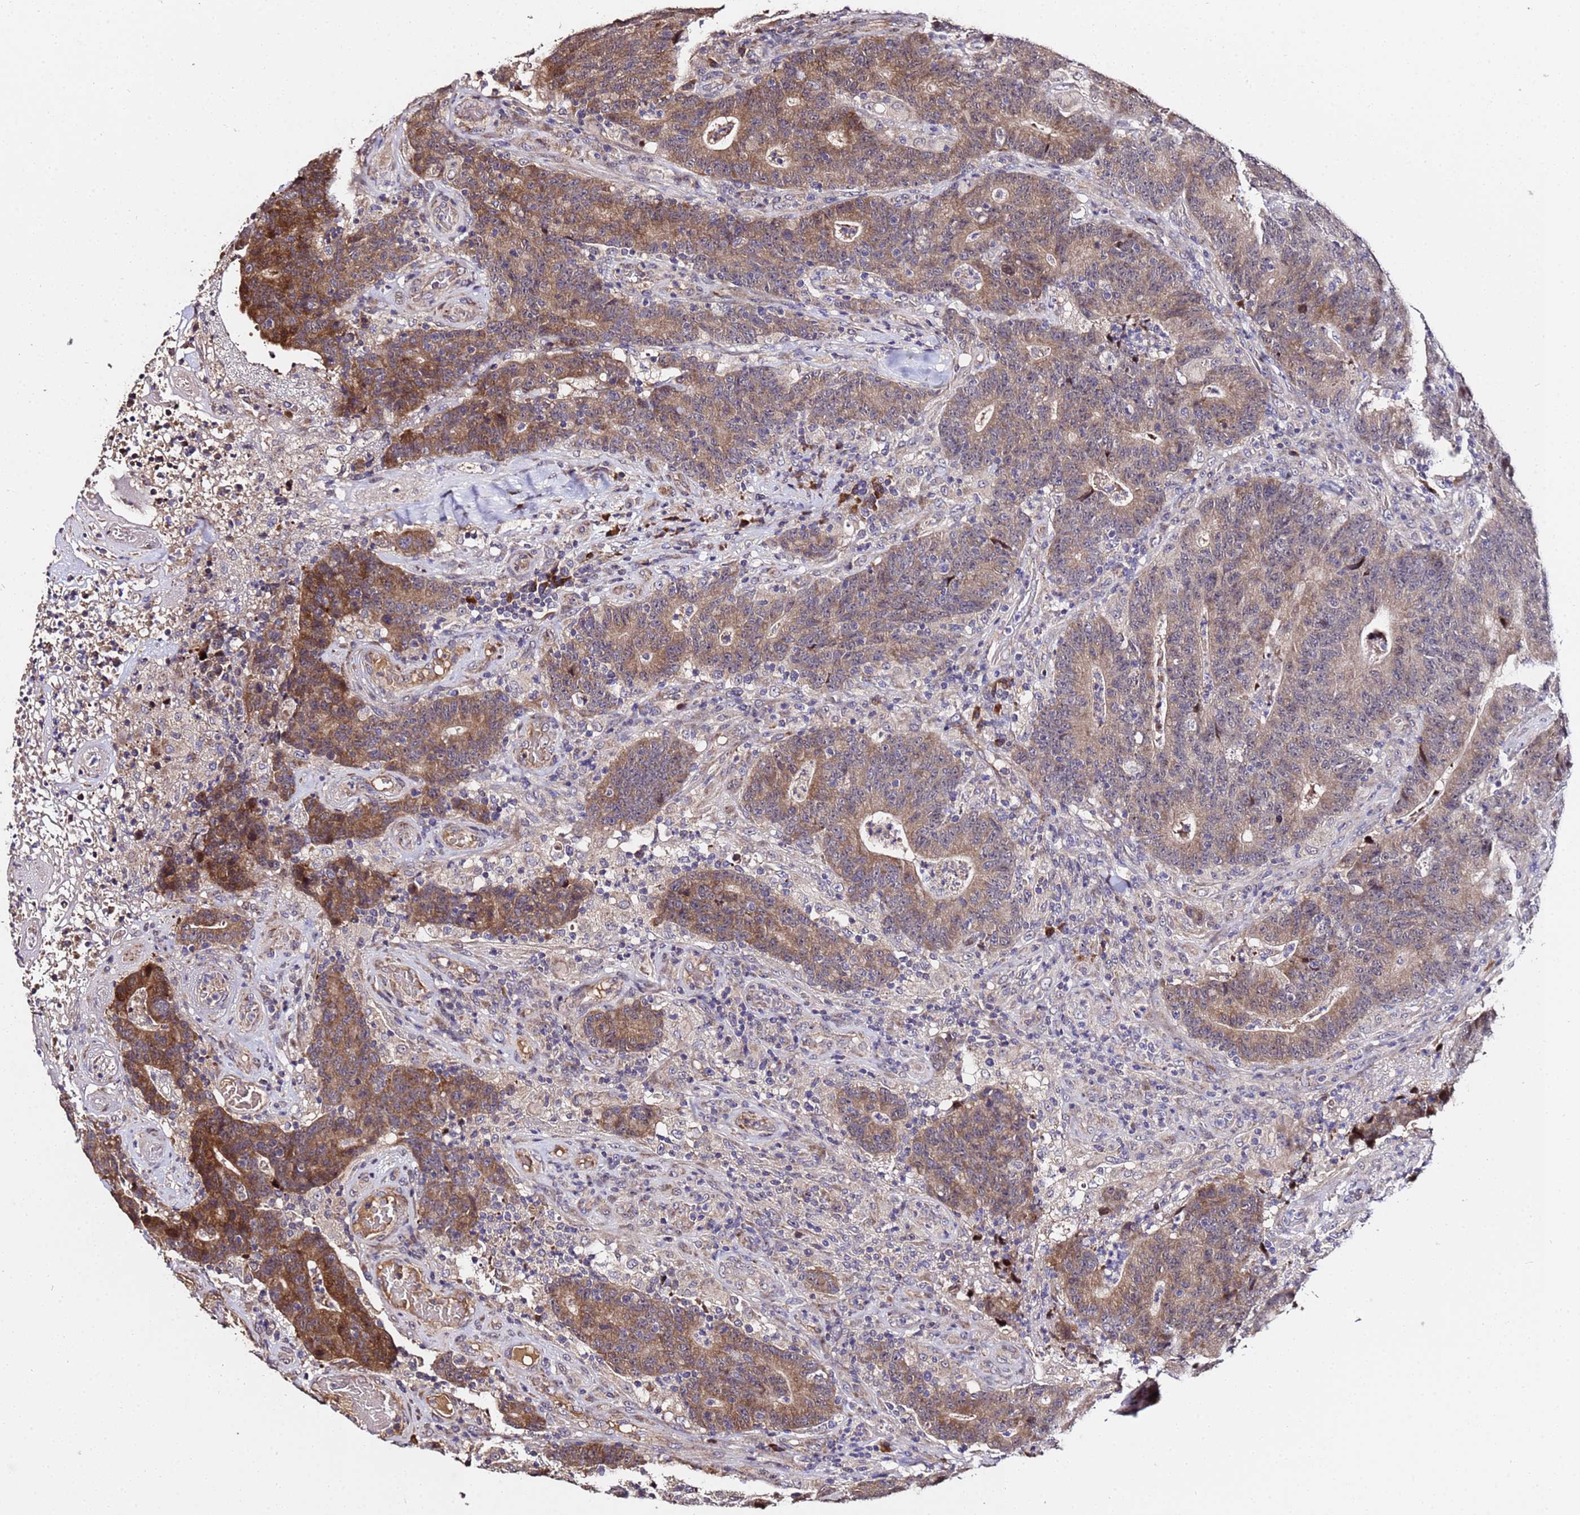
{"staining": {"intensity": "moderate", "quantity": ">75%", "location": "cytoplasmic/membranous"}, "tissue": "colorectal cancer", "cell_type": "Tumor cells", "image_type": "cancer", "snomed": [{"axis": "morphology", "description": "Normal tissue, NOS"}, {"axis": "morphology", "description": "Adenocarcinoma, NOS"}, {"axis": "topography", "description": "Colon"}], "caption": "Immunohistochemistry photomicrograph of neoplastic tissue: human colorectal cancer (adenocarcinoma) stained using immunohistochemistry (IHC) shows medium levels of moderate protein expression localized specifically in the cytoplasmic/membranous of tumor cells, appearing as a cytoplasmic/membranous brown color.", "gene": "WNK4", "patient": {"sex": "female", "age": 75}}